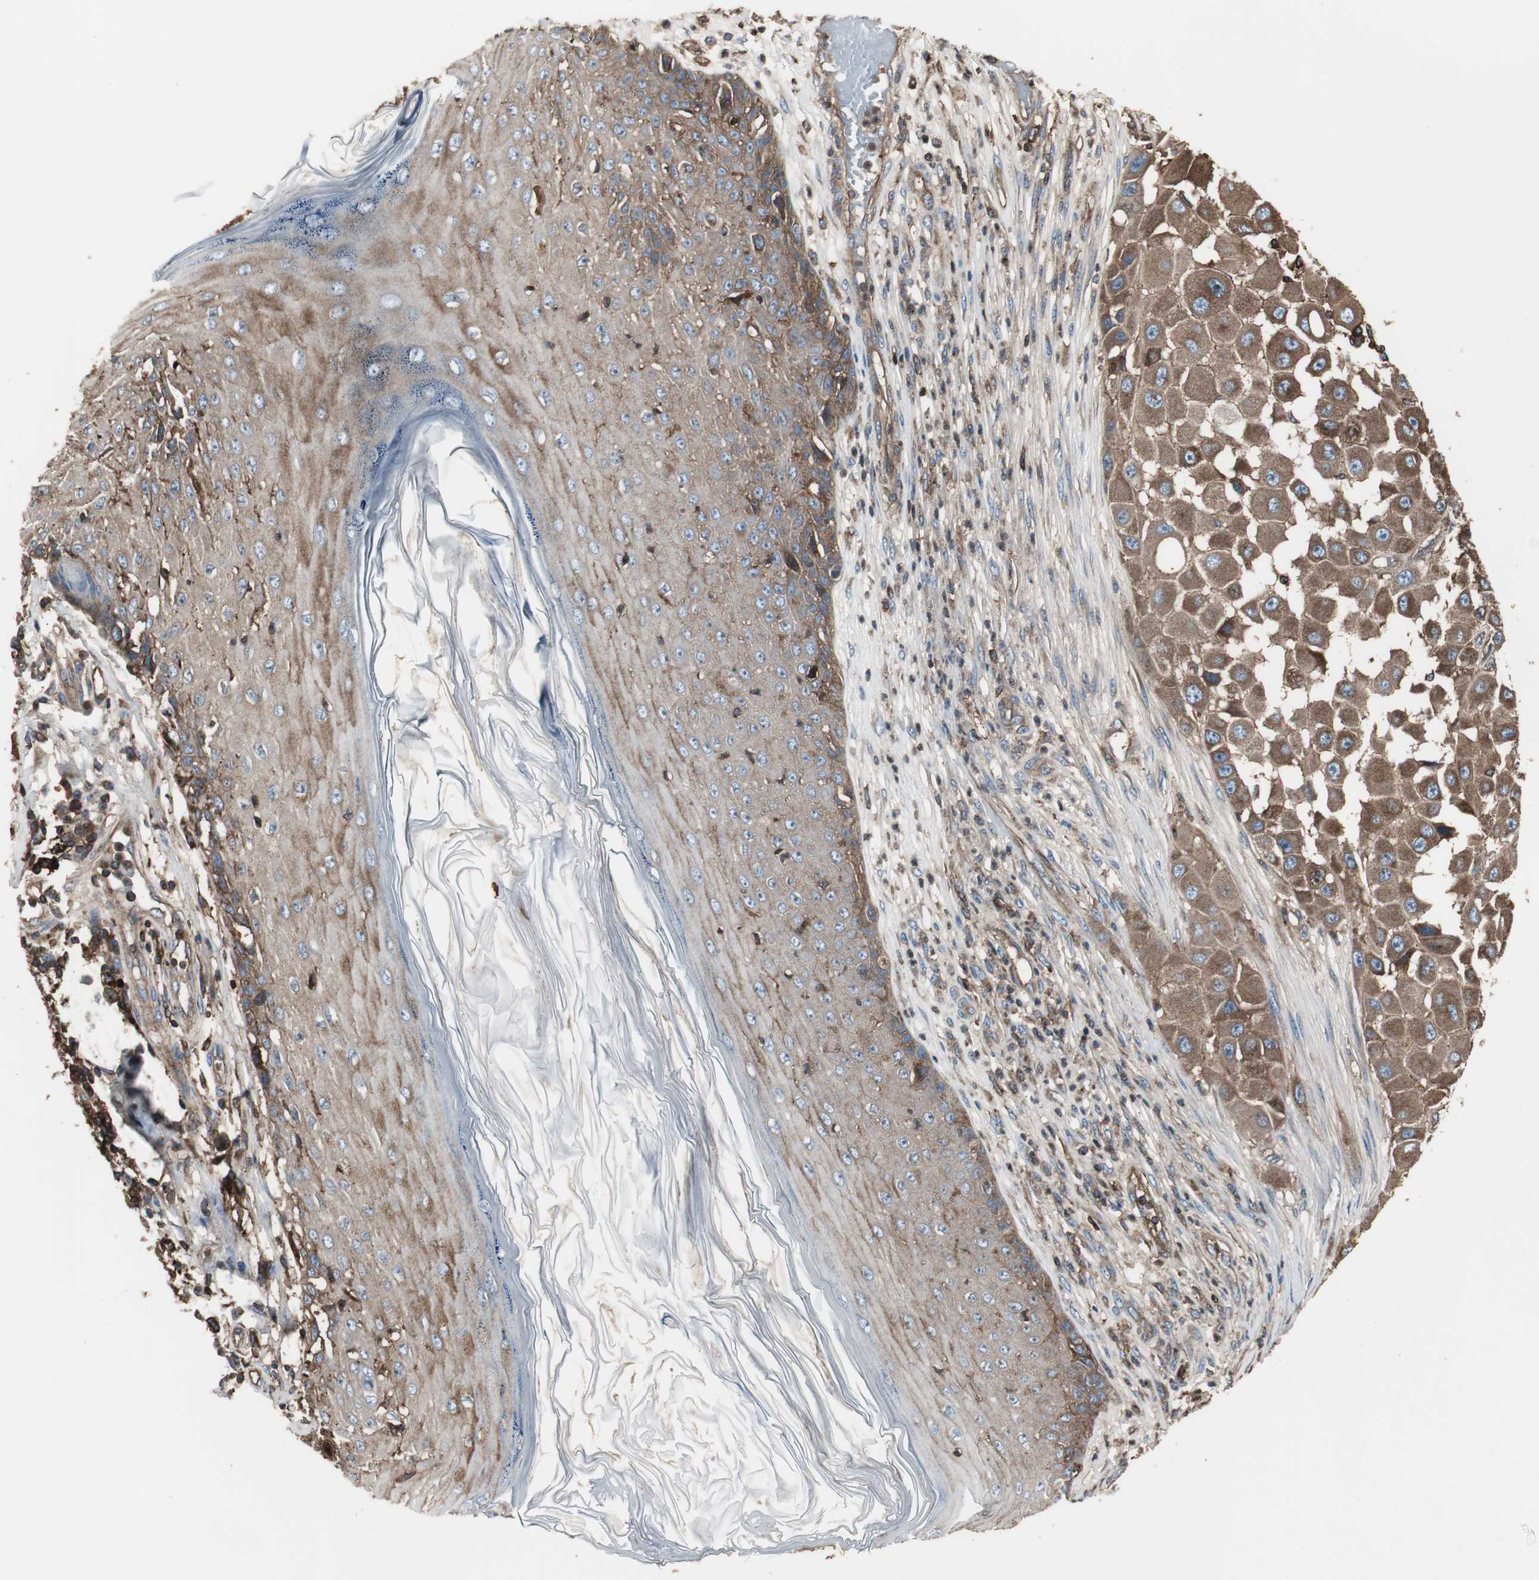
{"staining": {"intensity": "strong", "quantity": ">75%", "location": "cytoplasmic/membranous"}, "tissue": "melanoma", "cell_type": "Tumor cells", "image_type": "cancer", "snomed": [{"axis": "morphology", "description": "Malignant melanoma, NOS"}, {"axis": "topography", "description": "Skin"}], "caption": "Immunohistochemical staining of human malignant melanoma demonstrates strong cytoplasmic/membranous protein expression in about >75% of tumor cells. (DAB (3,3'-diaminobenzidine) = brown stain, brightfield microscopy at high magnification).", "gene": "B2M", "patient": {"sex": "female", "age": 81}}